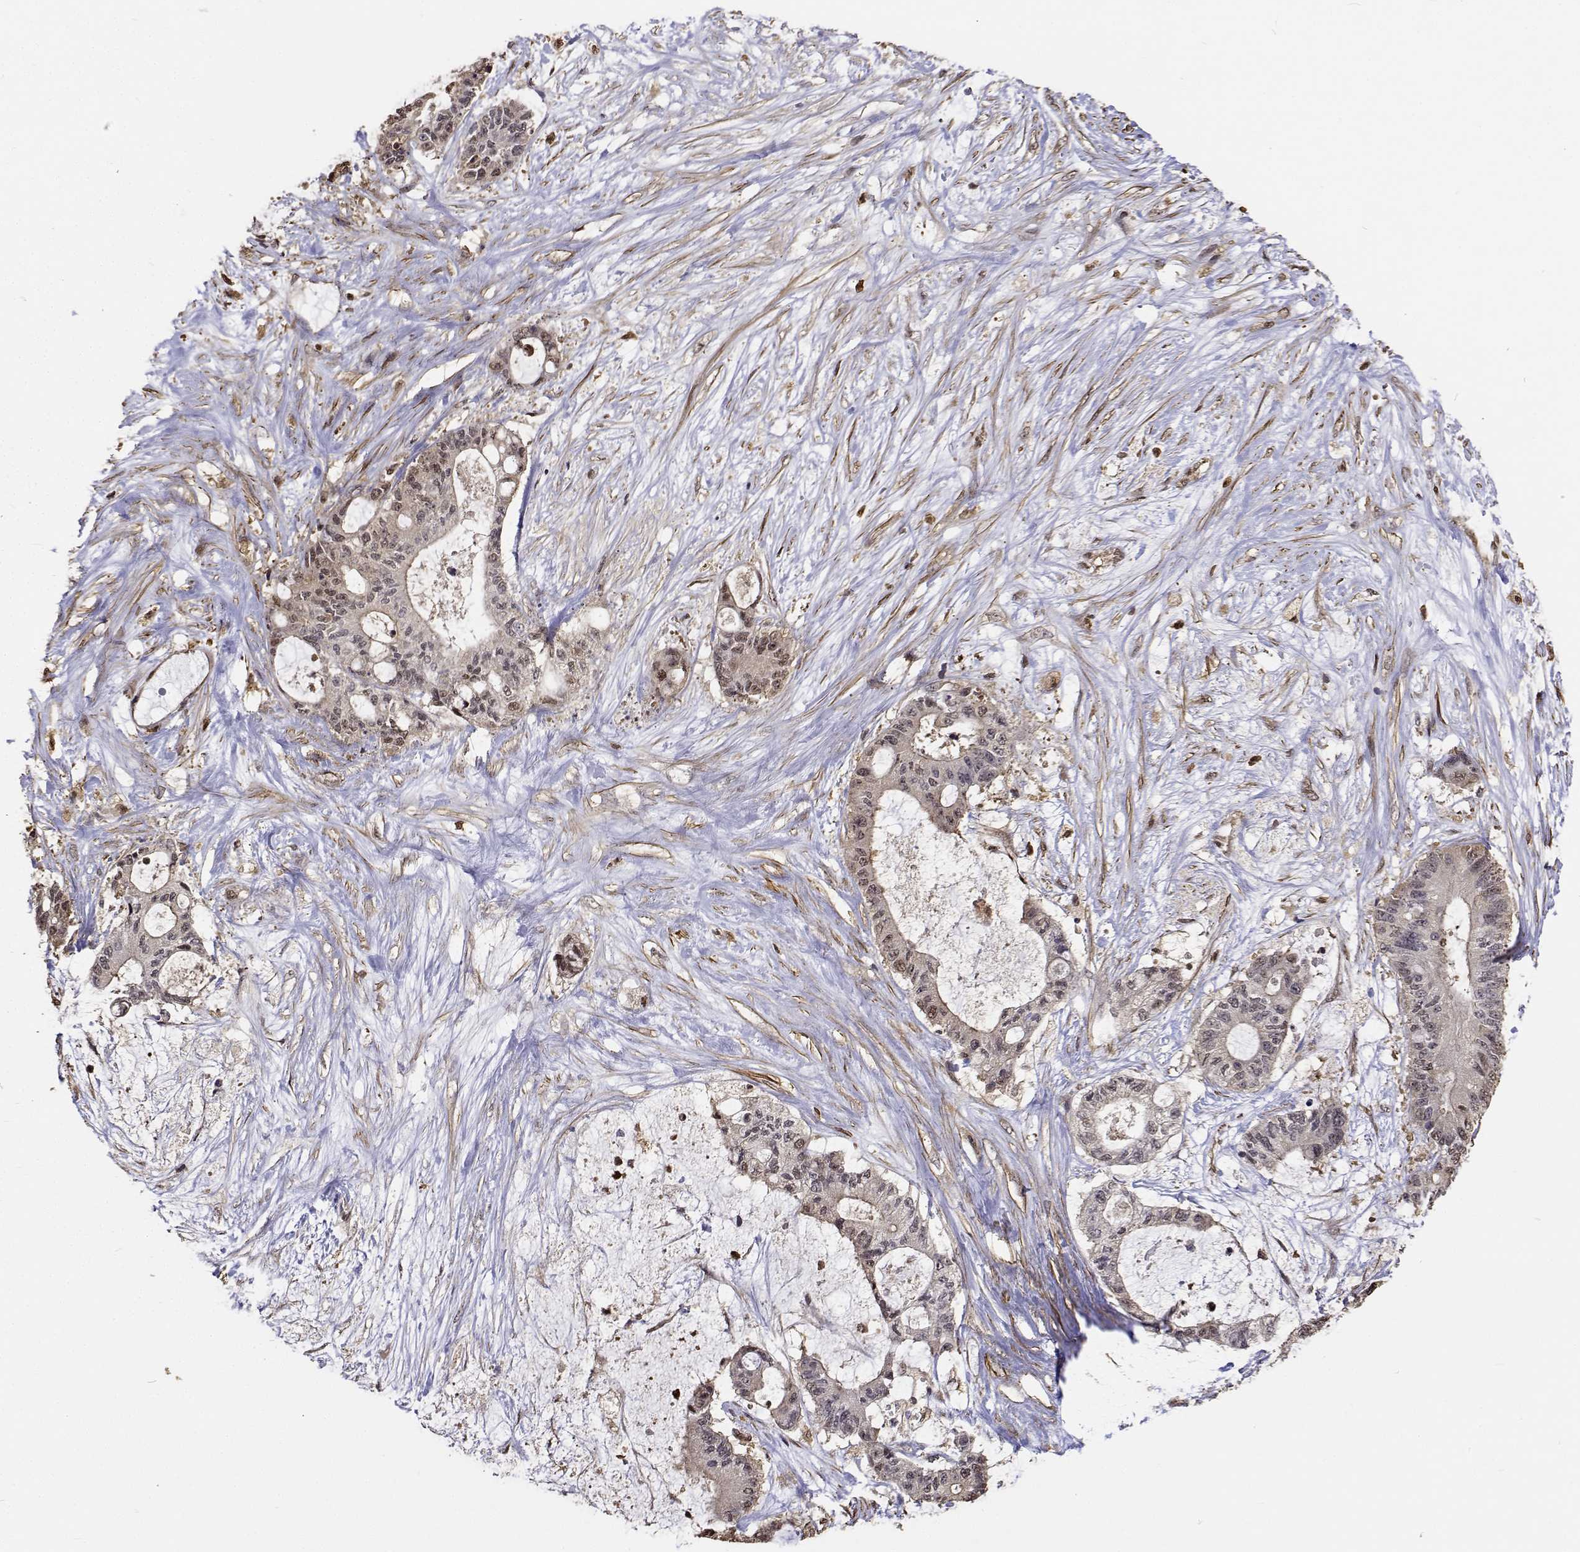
{"staining": {"intensity": "moderate", "quantity": "<25%", "location": "nuclear"}, "tissue": "liver cancer", "cell_type": "Tumor cells", "image_type": "cancer", "snomed": [{"axis": "morphology", "description": "Normal tissue, NOS"}, {"axis": "morphology", "description": "Cholangiocarcinoma"}, {"axis": "topography", "description": "Liver"}, {"axis": "topography", "description": "Peripheral nerve tissue"}], "caption": "This micrograph shows liver cancer stained with immunohistochemistry to label a protein in brown. The nuclear of tumor cells show moderate positivity for the protein. Nuclei are counter-stained blue.", "gene": "PCID2", "patient": {"sex": "female", "age": 73}}